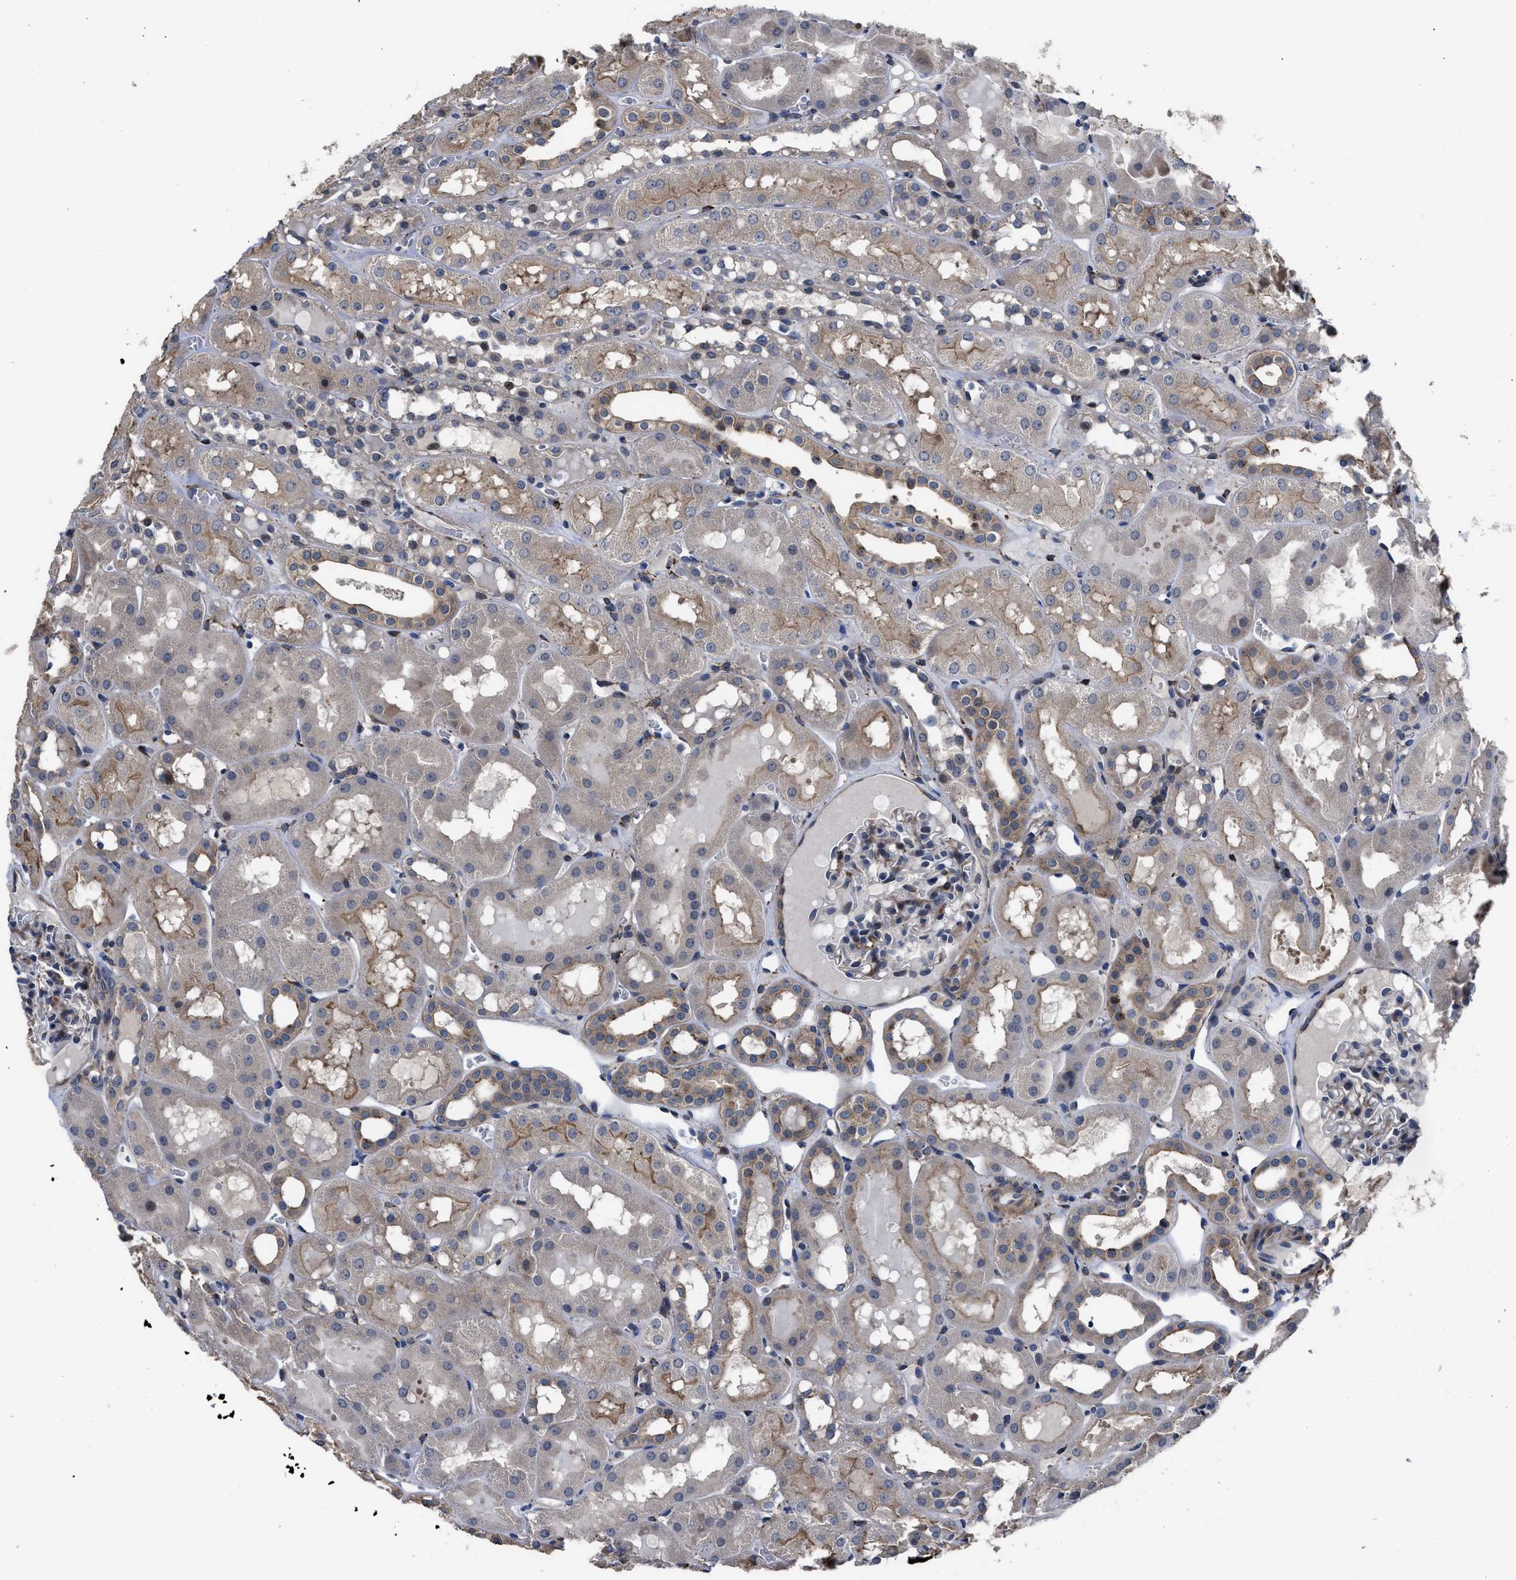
{"staining": {"intensity": "weak", "quantity": "<25%", "location": "cytoplasmic/membranous"}, "tissue": "kidney", "cell_type": "Cells in glomeruli", "image_type": "normal", "snomed": [{"axis": "morphology", "description": "Normal tissue, NOS"}, {"axis": "topography", "description": "Kidney"}, {"axis": "topography", "description": "Urinary bladder"}], "caption": "Kidney stained for a protein using immunohistochemistry demonstrates no staining cells in glomeruli.", "gene": "SQLE", "patient": {"sex": "male", "age": 16}}